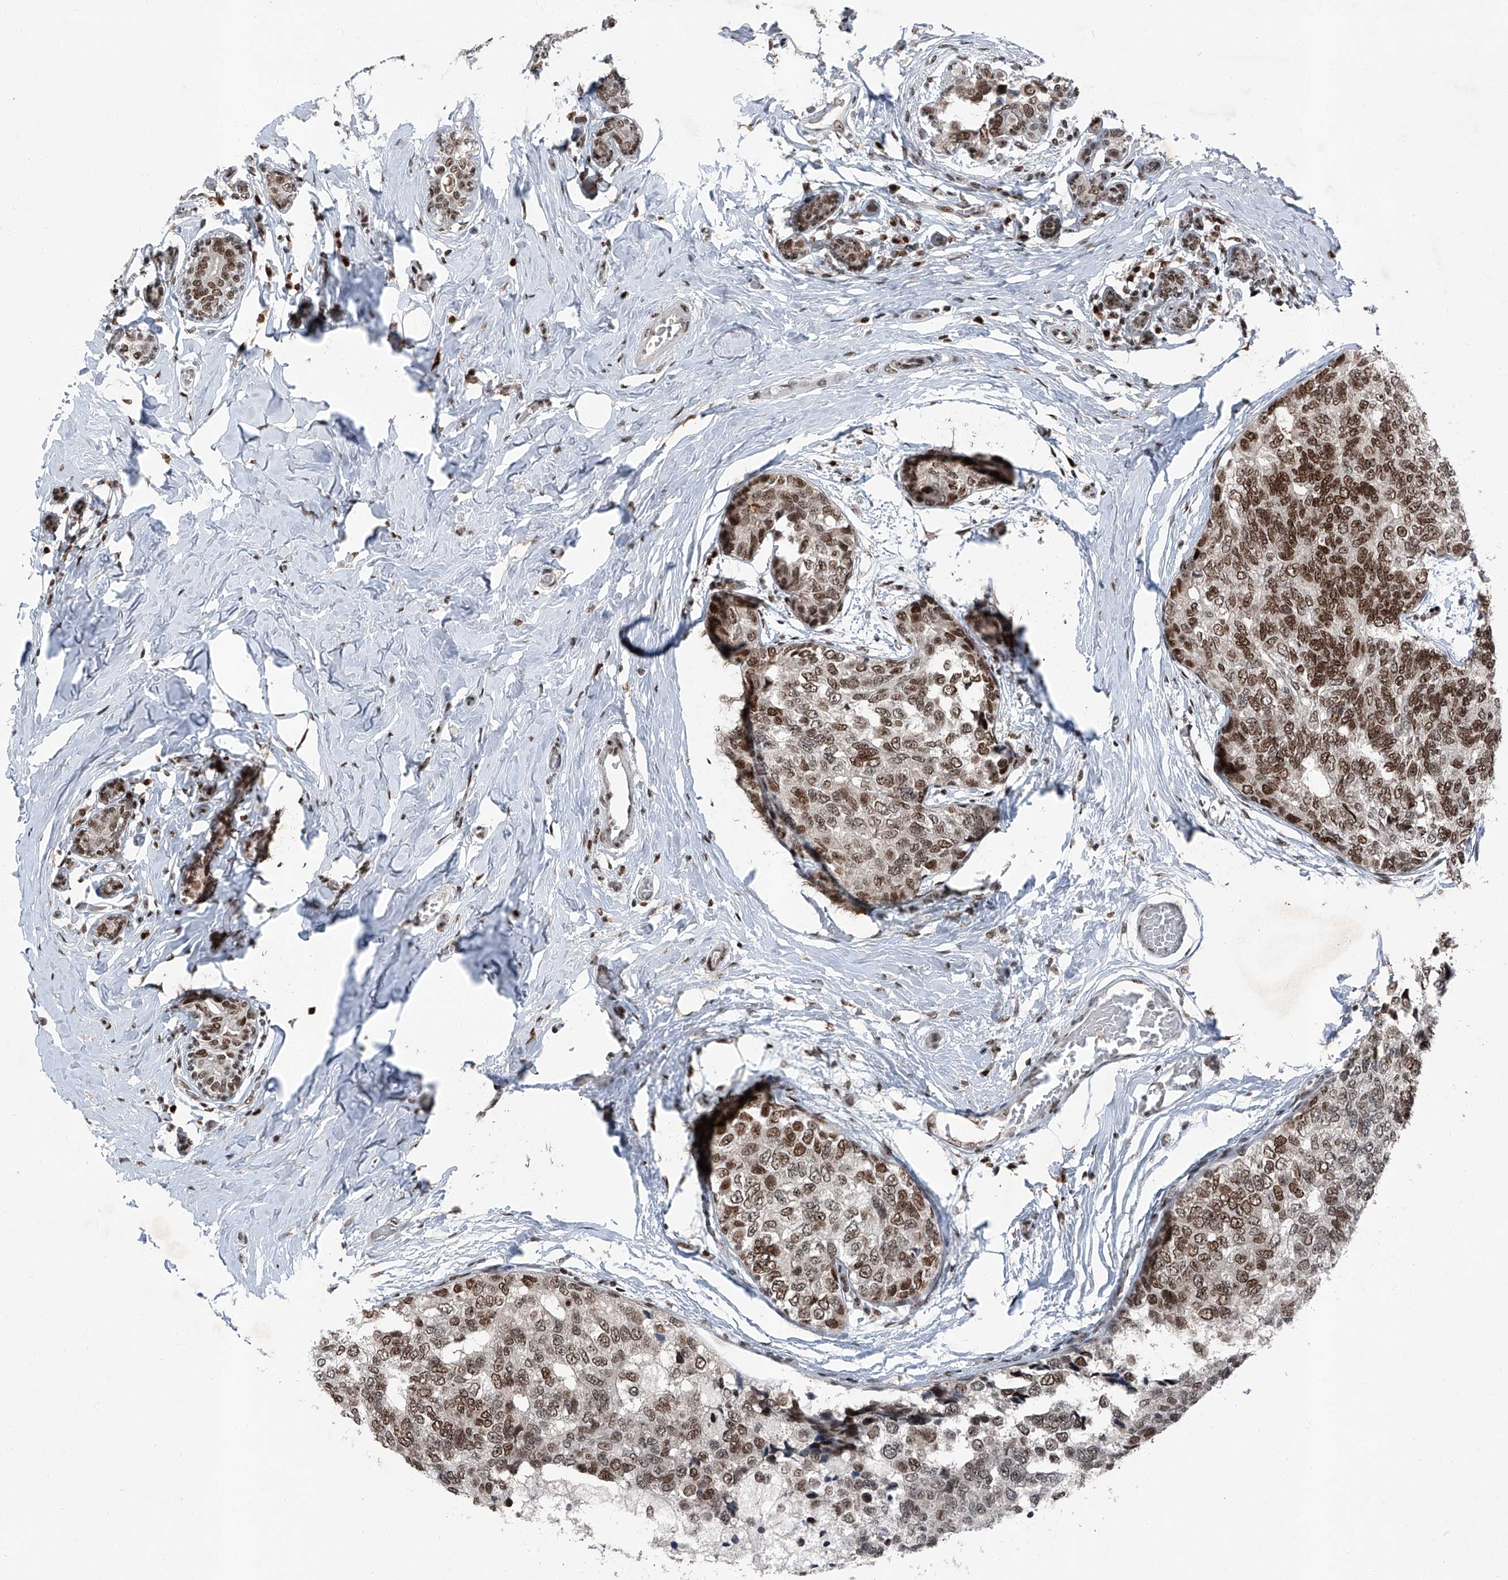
{"staining": {"intensity": "moderate", "quantity": ">75%", "location": "nuclear"}, "tissue": "breast cancer", "cell_type": "Tumor cells", "image_type": "cancer", "snomed": [{"axis": "morphology", "description": "Normal tissue, NOS"}, {"axis": "morphology", "description": "Duct carcinoma"}, {"axis": "topography", "description": "Breast"}], "caption": "This photomicrograph shows immunohistochemistry (IHC) staining of breast cancer, with medium moderate nuclear staining in about >75% of tumor cells.", "gene": "BMI1", "patient": {"sex": "female", "age": 43}}